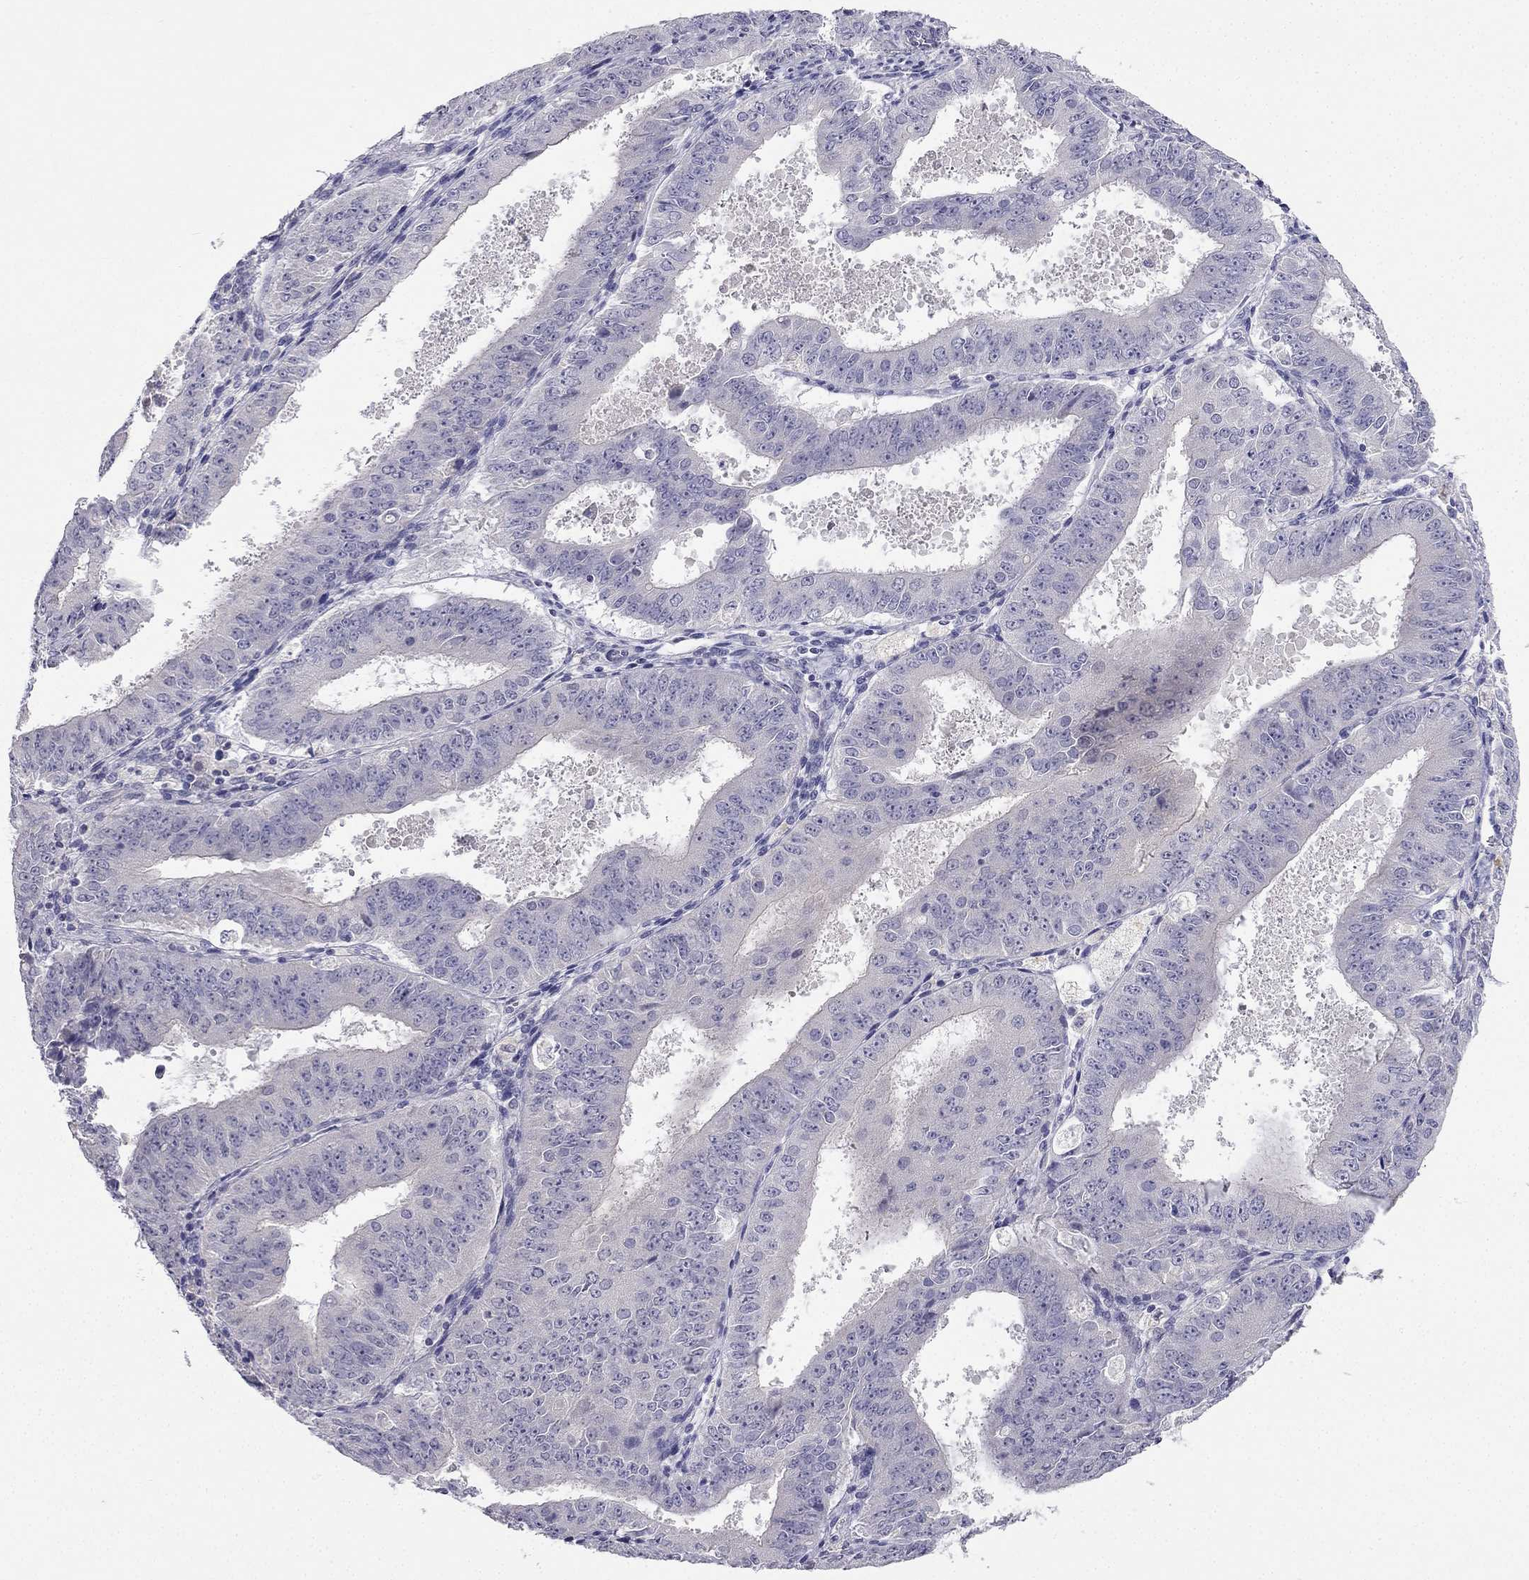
{"staining": {"intensity": "negative", "quantity": "none", "location": "none"}, "tissue": "ovarian cancer", "cell_type": "Tumor cells", "image_type": "cancer", "snomed": [{"axis": "morphology", "description": "Carcinoma, endometroid"}, {"axis": "topography", "description": "Ovary"}], "caption": "Immunohistochemical staining of ovarian cancer exhibits no significant staining in tumor cells.", "gene": "C16orf89", "patient": {"sex": "female", "age": 42}}